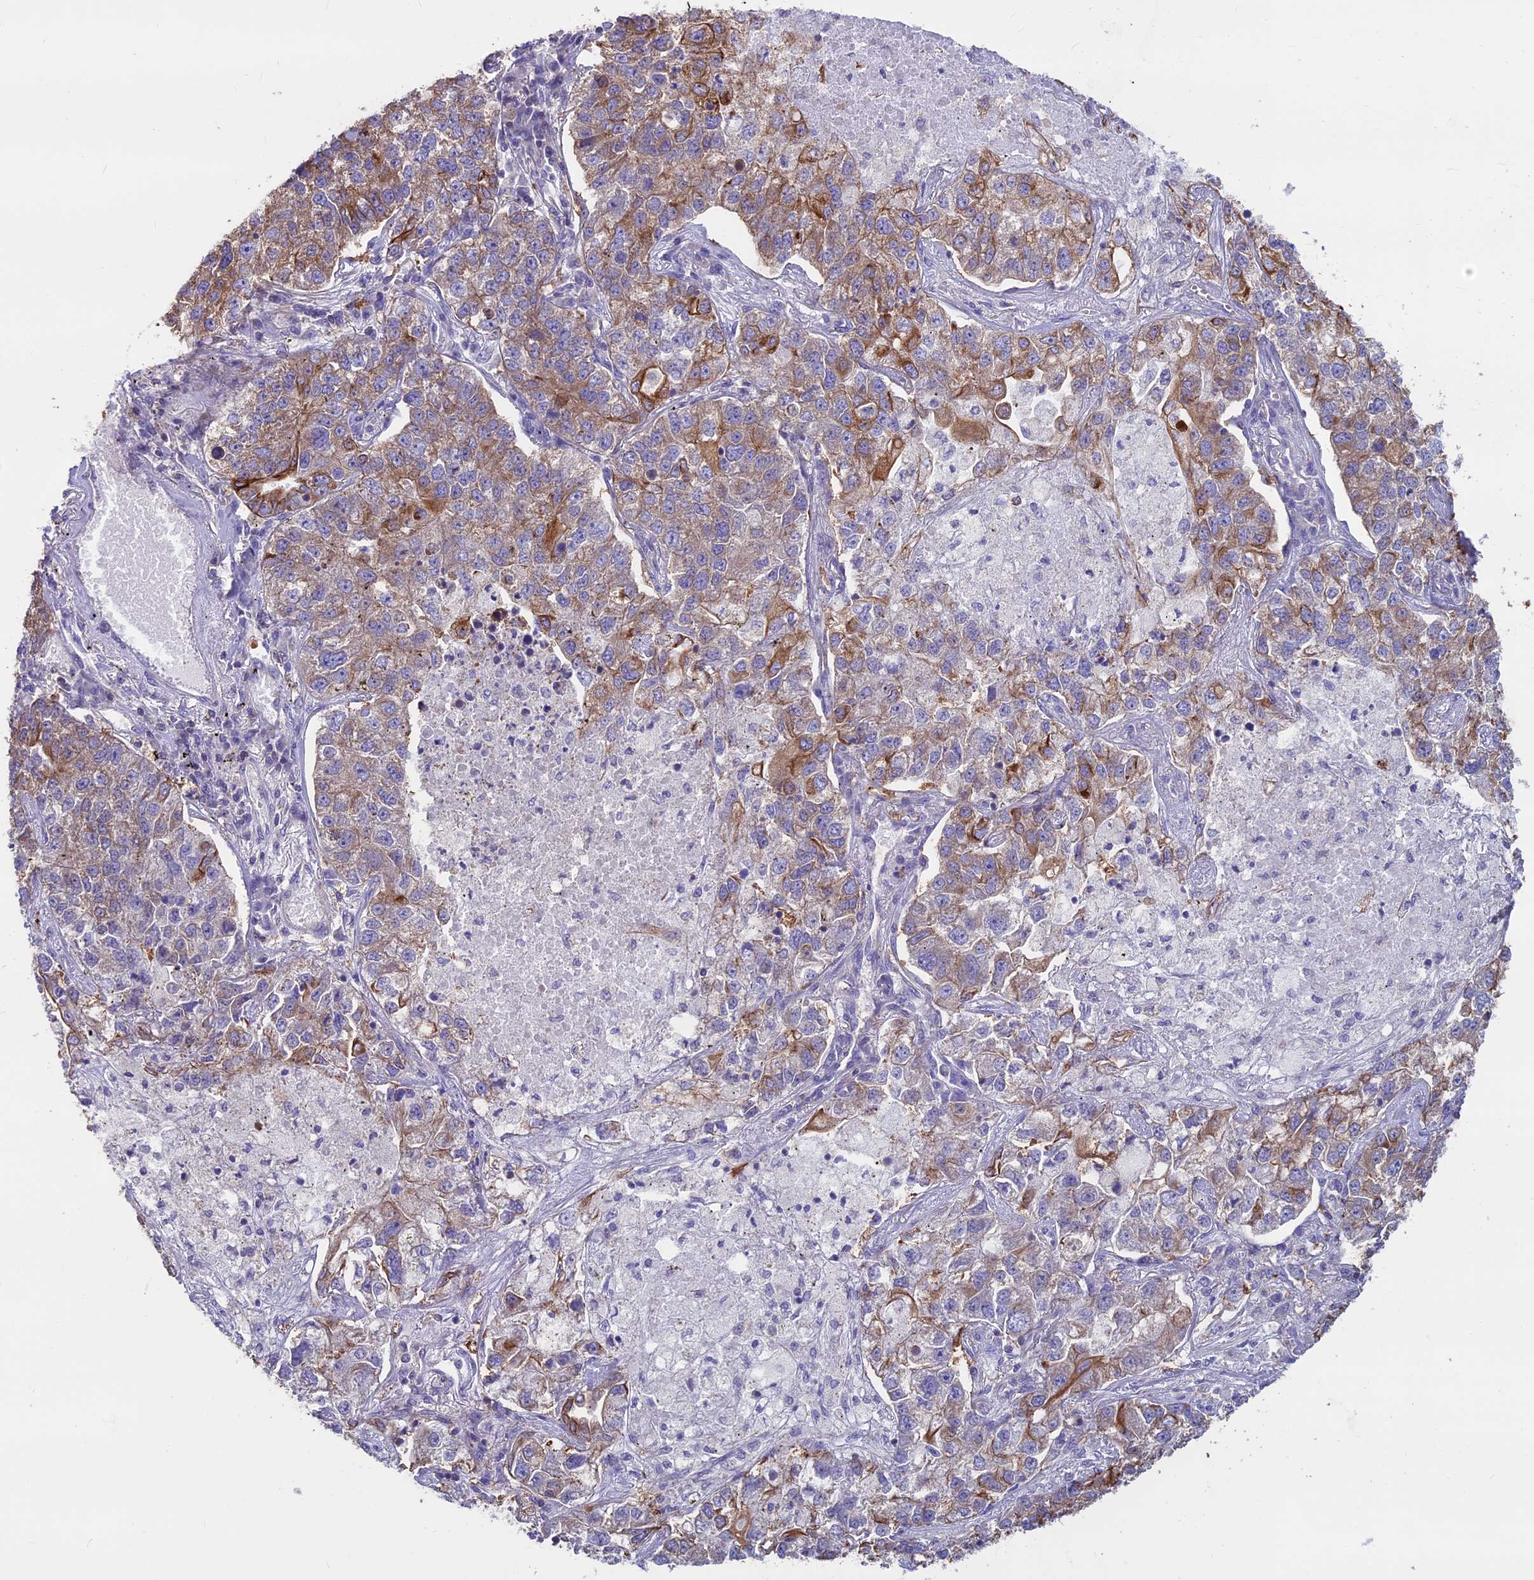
{"staining": {"intensity": "moderate", "quantity": "25%-75%", "location": "cytoplasmic/membranous"}, "tissue": "lung cancer", "cell_type": "Tumor cells", "image_type": "cancer", "snomed": [{"axis": "morphology", "description": "Adenocarcinoma, NOS"}, {"axis": "topography", "description": "Lung"}], "caption": "Moderate cytoplasmic/membranous staining is identified in approximately 25%-75% of tumor cells in adenocarcinoma (lung).", "gene": "CDAN1", "patient": {"sex": "male", "age": 49}}